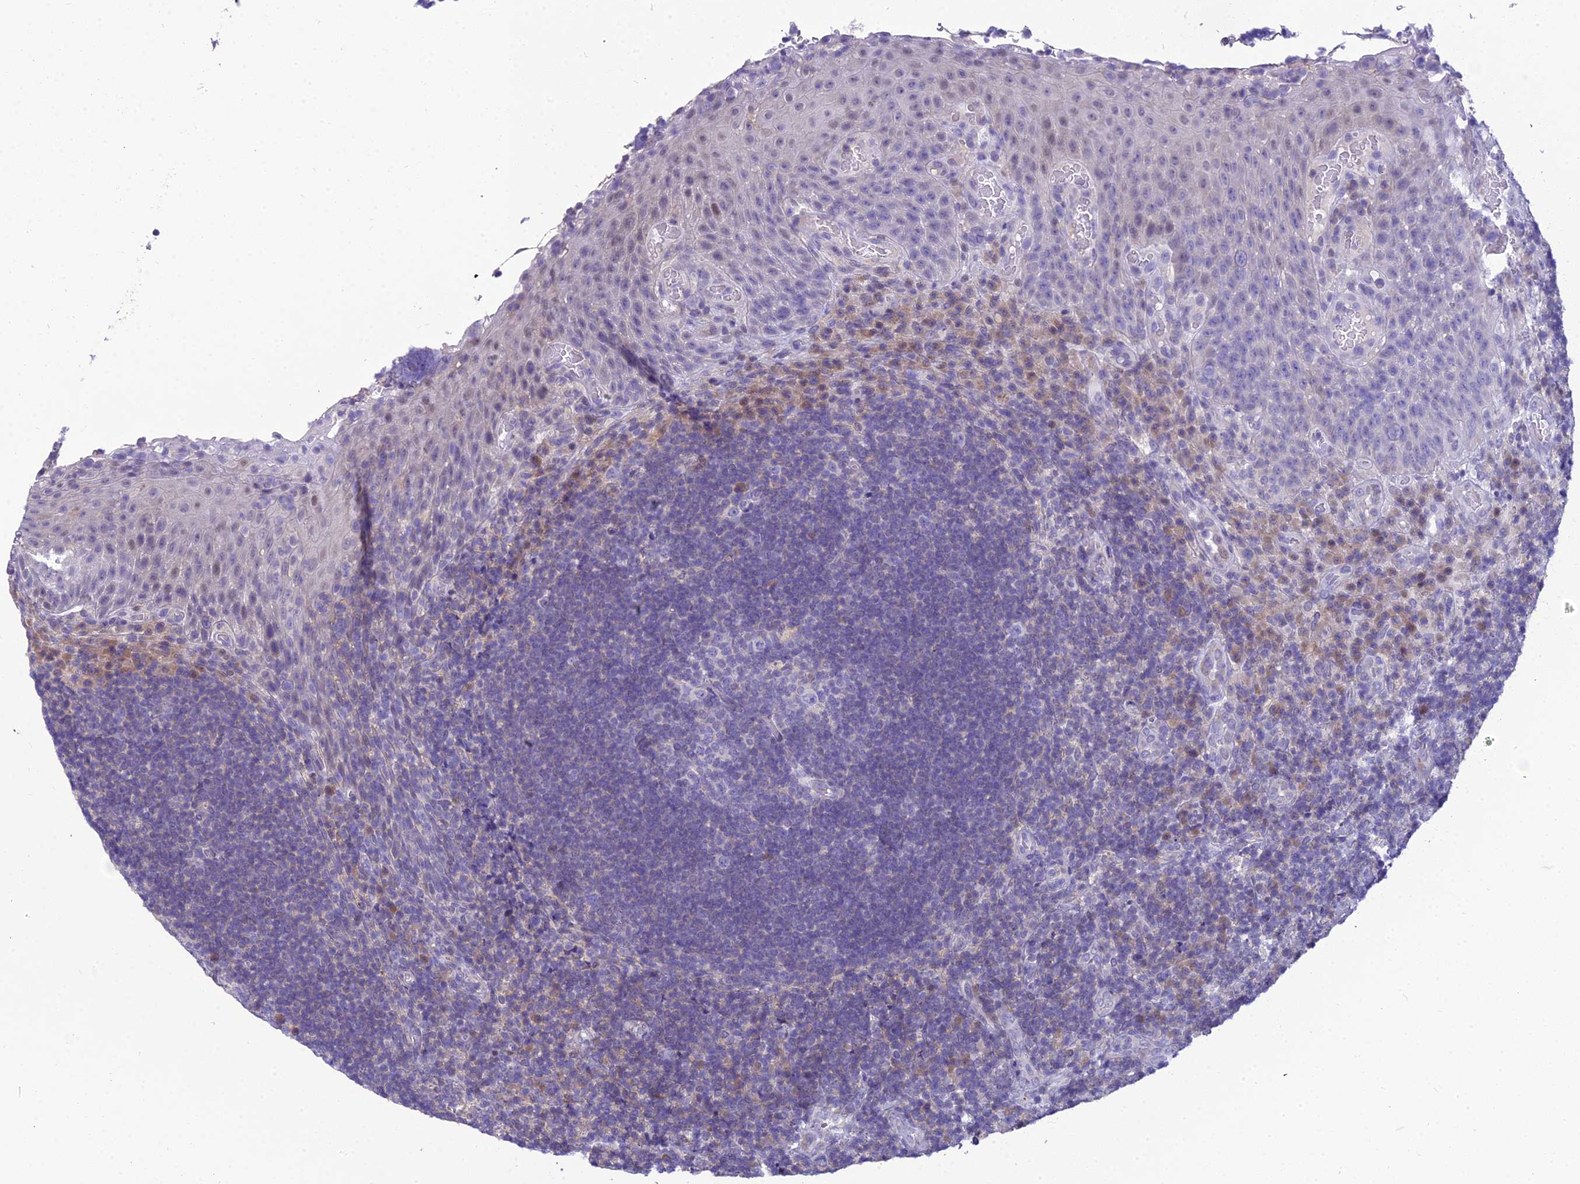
{"staining": {"intensity": "negative", "quantity": "none", "location": "none"}, "tissue": "tonsil", "cell_type": "Germinal center cells", "image_type": "normal", "snomed": [{"axis": "morphology", "description": "Normal tissue, NOS"}, {"axis": "topography", "description": "Tonsil"}], "caption": "This is an IHC histopathology image of unremarkable human tonsil. There is no positivity in germinal center cells.", "gene": "ZMIZ1", "patient": {"sex": "male", "age": 17}}